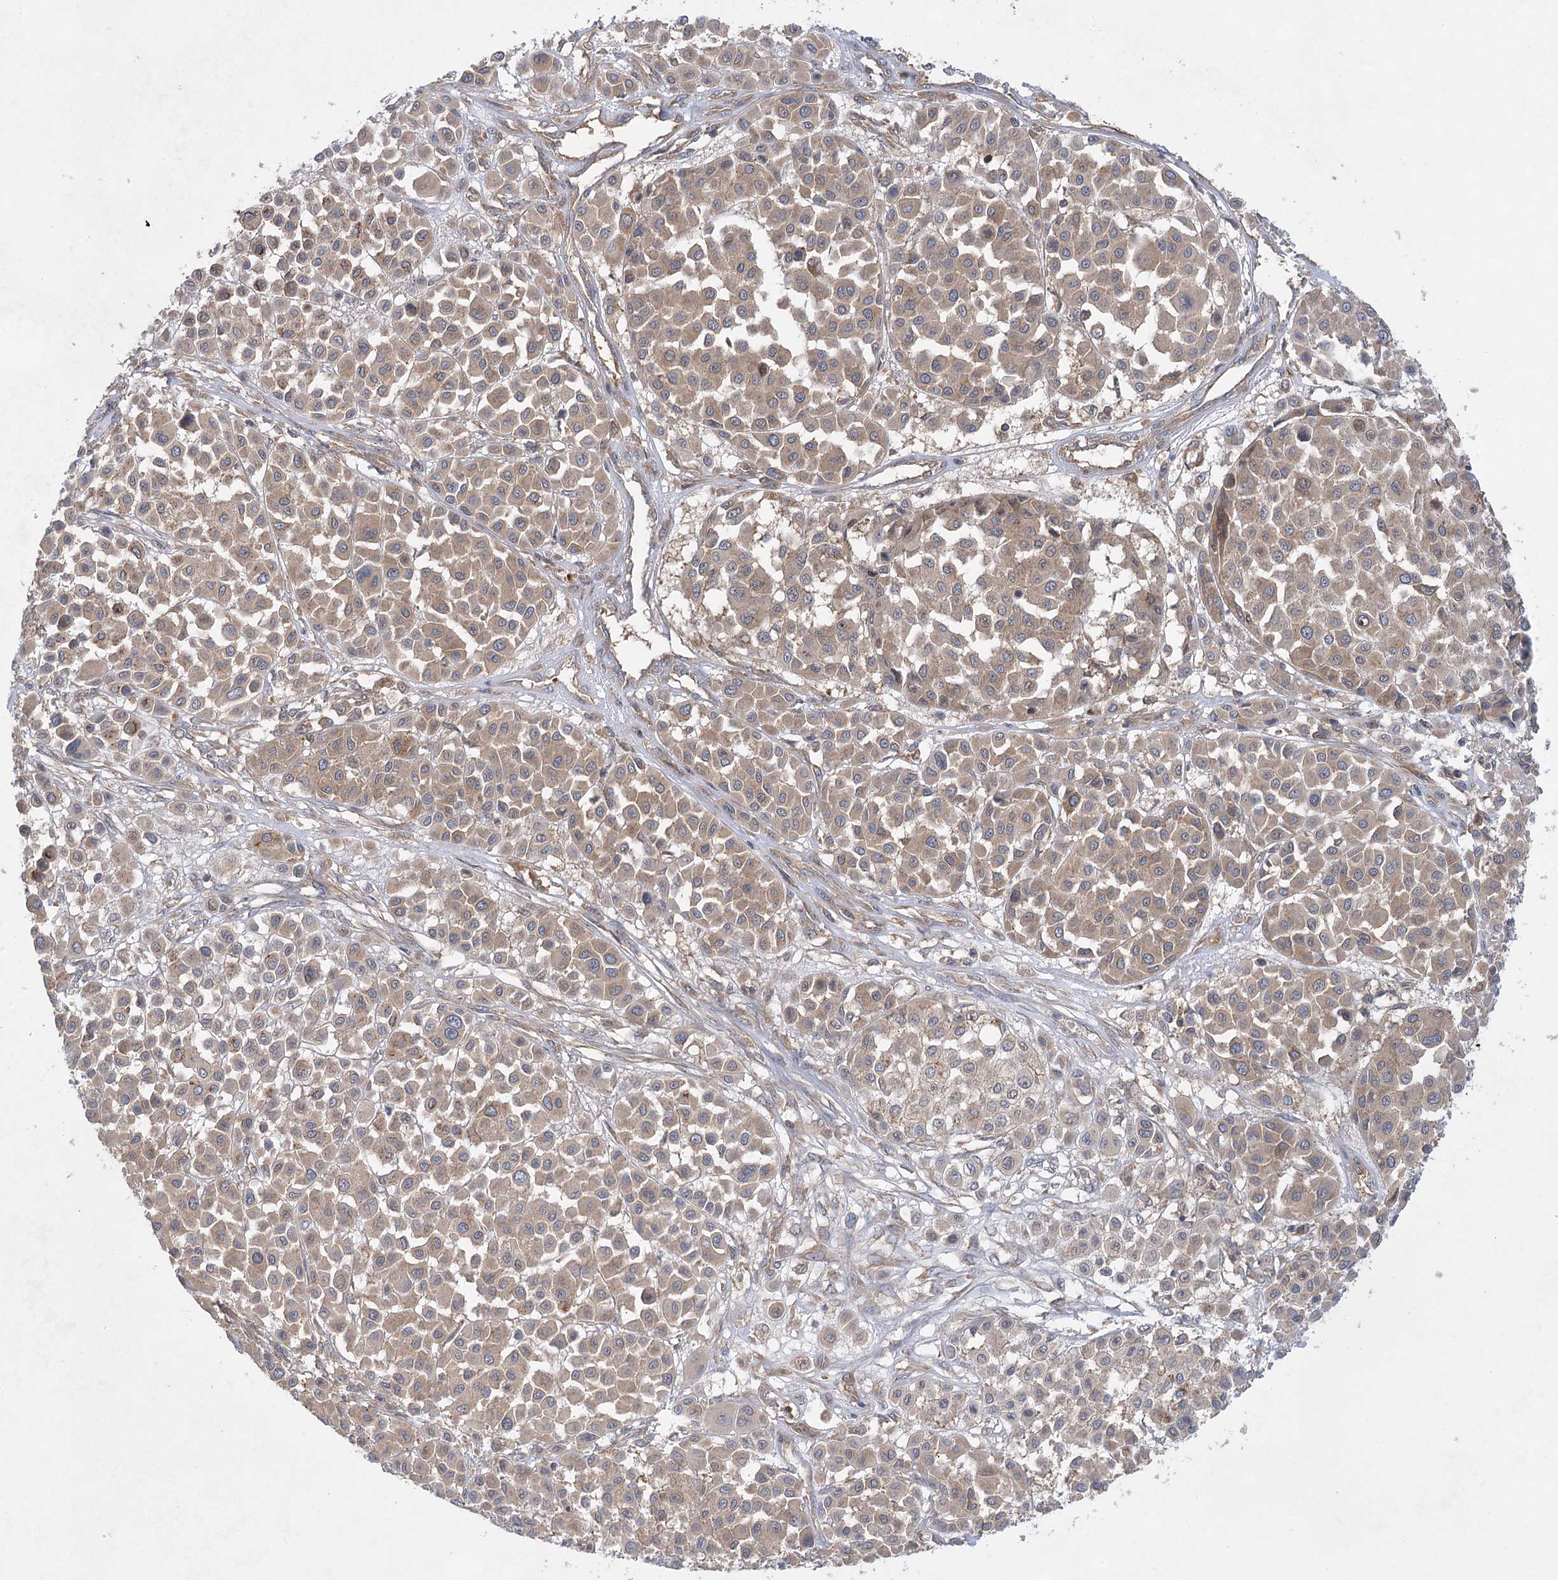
{"staining": {"intensity": "weak", "quantity": ">75%", "location": "cytoplasmic/membranous"}, "tissue": "melanoma", "cell_type": "Tumor cells", "image_type": "cancer", "snomed": [{"axis": "morphology", "description": "Malignant melanoma, Metastatic site"}, {"axis": "topography", "description": "Soft tissue"}], "caption": "A brown stain shows weak cytoplasmic/membranous staining of a protein in malignant melanoma (metastatic site) tumor cells.", "gene": "EIF3A", "patient": {"sex": "male", "age": 41}}